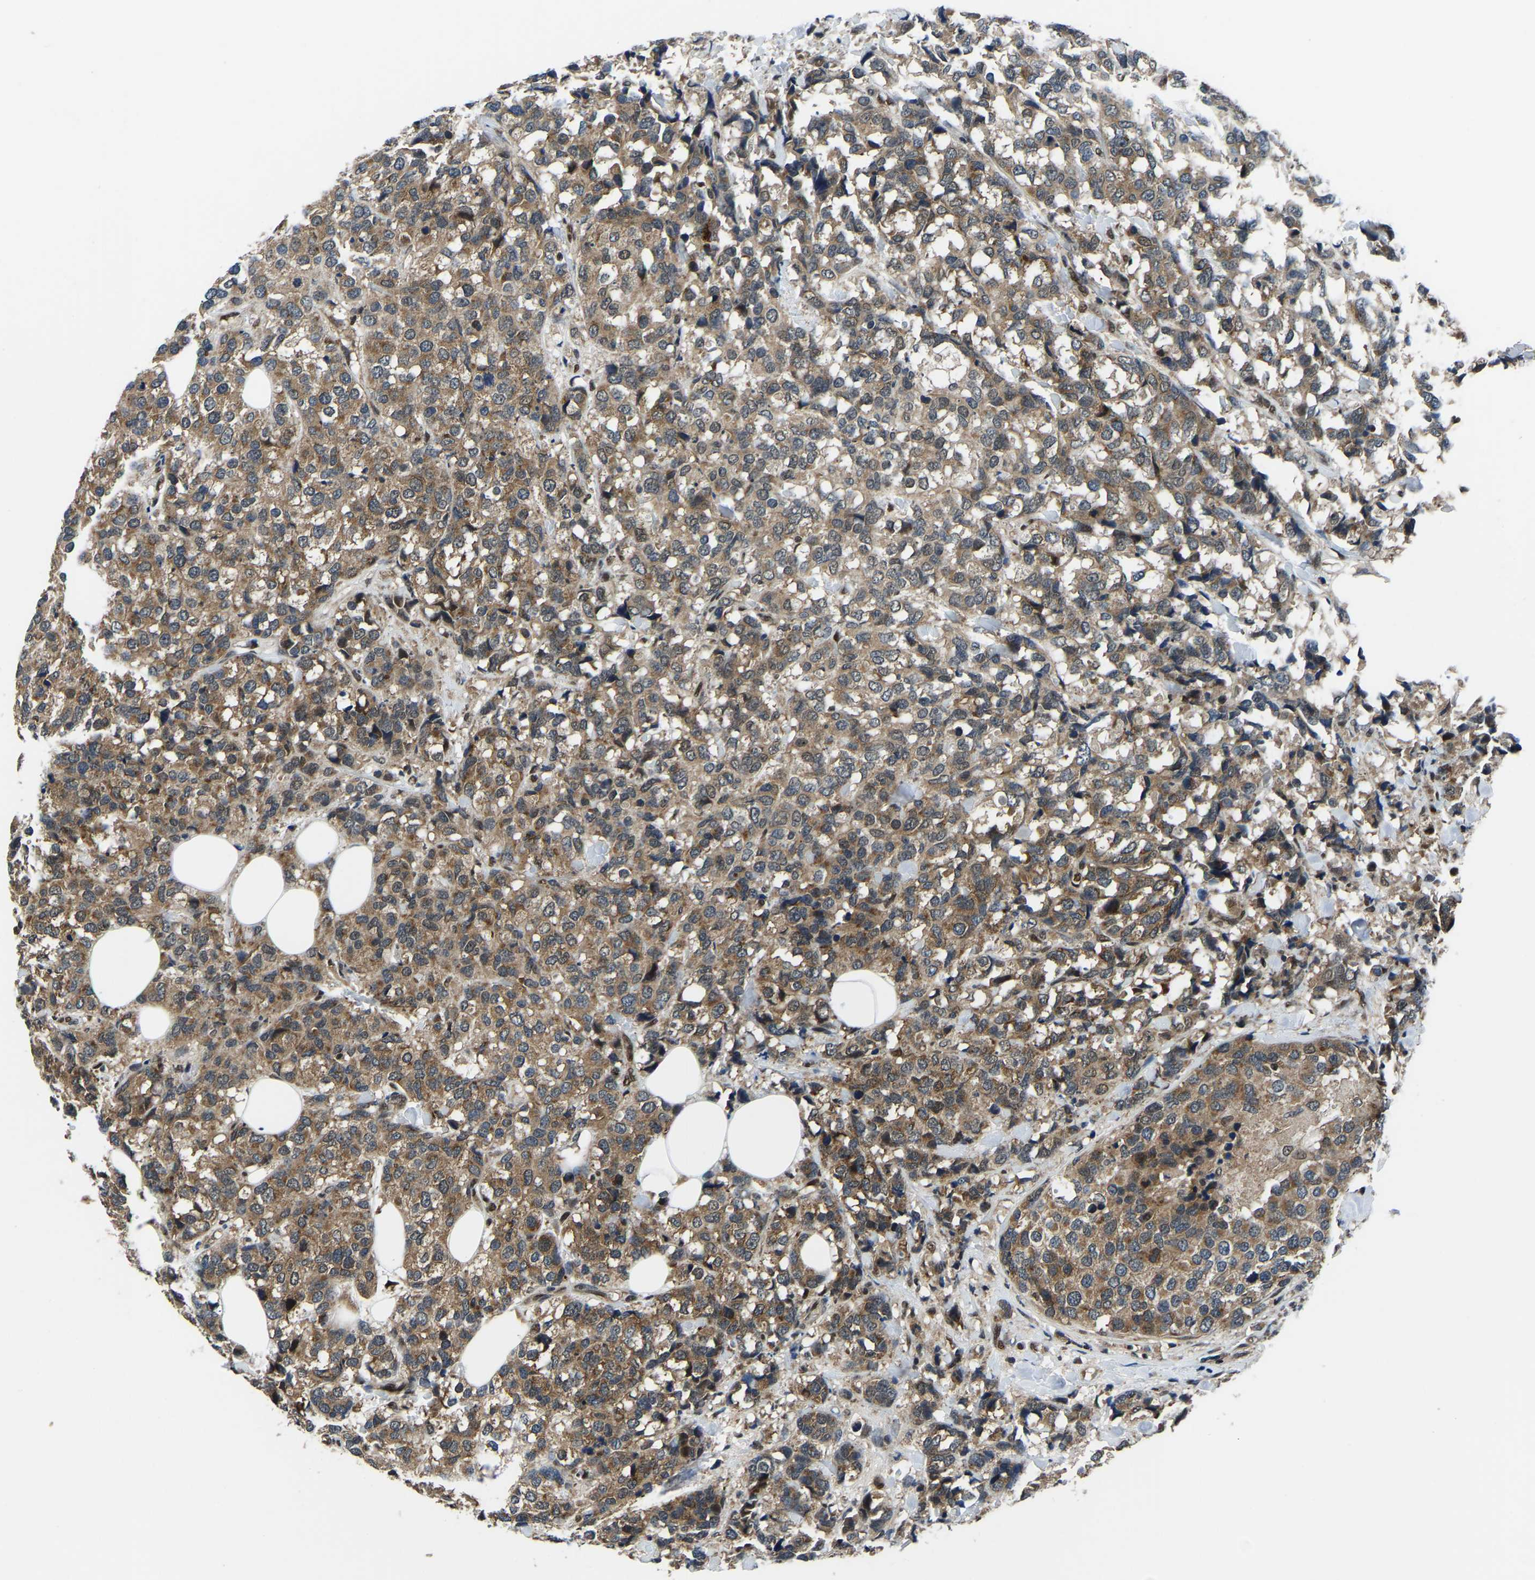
{"staining": {"intensity": "moderate", "quantity": ">75%", "location": "cytoplasmic/membranous"}, "tissue": "breast cancer", "cell_type": "Tumor cells", "image_type": "cancer", "snomed": [{"axis": "morphology", "description": "Lobular carcinoma"}, {"axis": "topography", "description": "Breast"}], "caption": "About >75% of tumor cells in breast cancer demonstrate moderate cytoplasmic/membranous protein expression as visualized by brown immunohistochemical staining.", "gene": "DFFA", "patient": {"sex": "female", "age": 59}}